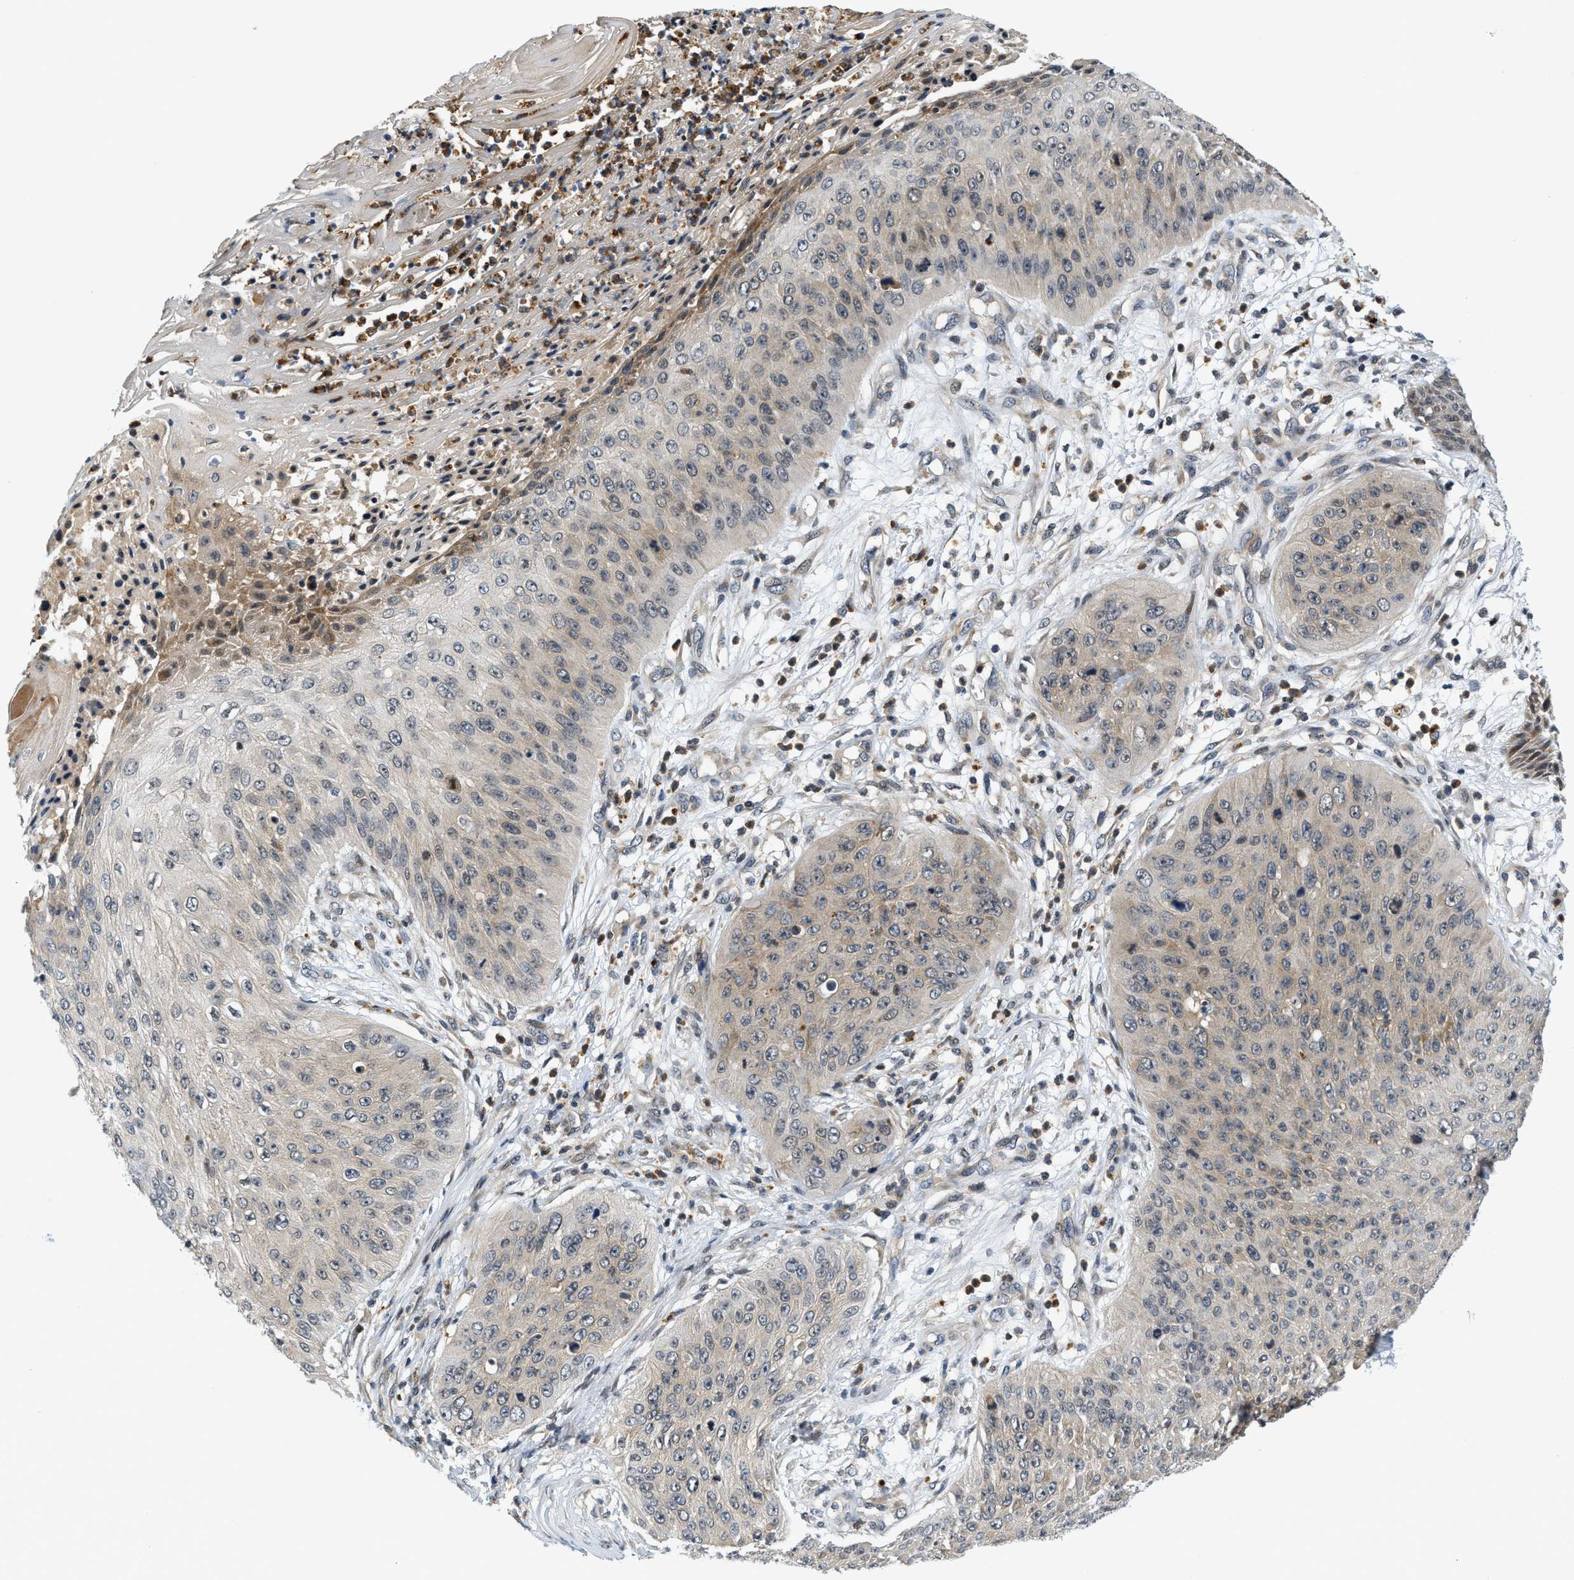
{"staining": {"intensity": "weak", "quantity": "25%-75%", "location": "cytoplasmic/membranous"}, "tissue": "skin cancer", "cell_type": "Tumor cells", "image_type": "cancer", "snomed": [{"axis": "morphology", "description": "Squamous cell carcinoma, NOS"}, {"axis": "topography", "description": "Skin"}], "caption": "This image exhibits immunohistochemistry (IHC) staining of skin cancer, with low weak cytoplasmic/membranous positivity in approximately 25%-75% of tumor cells.", "gene": "KMT2A", "patient": {"sex": "female", "age": 80}}